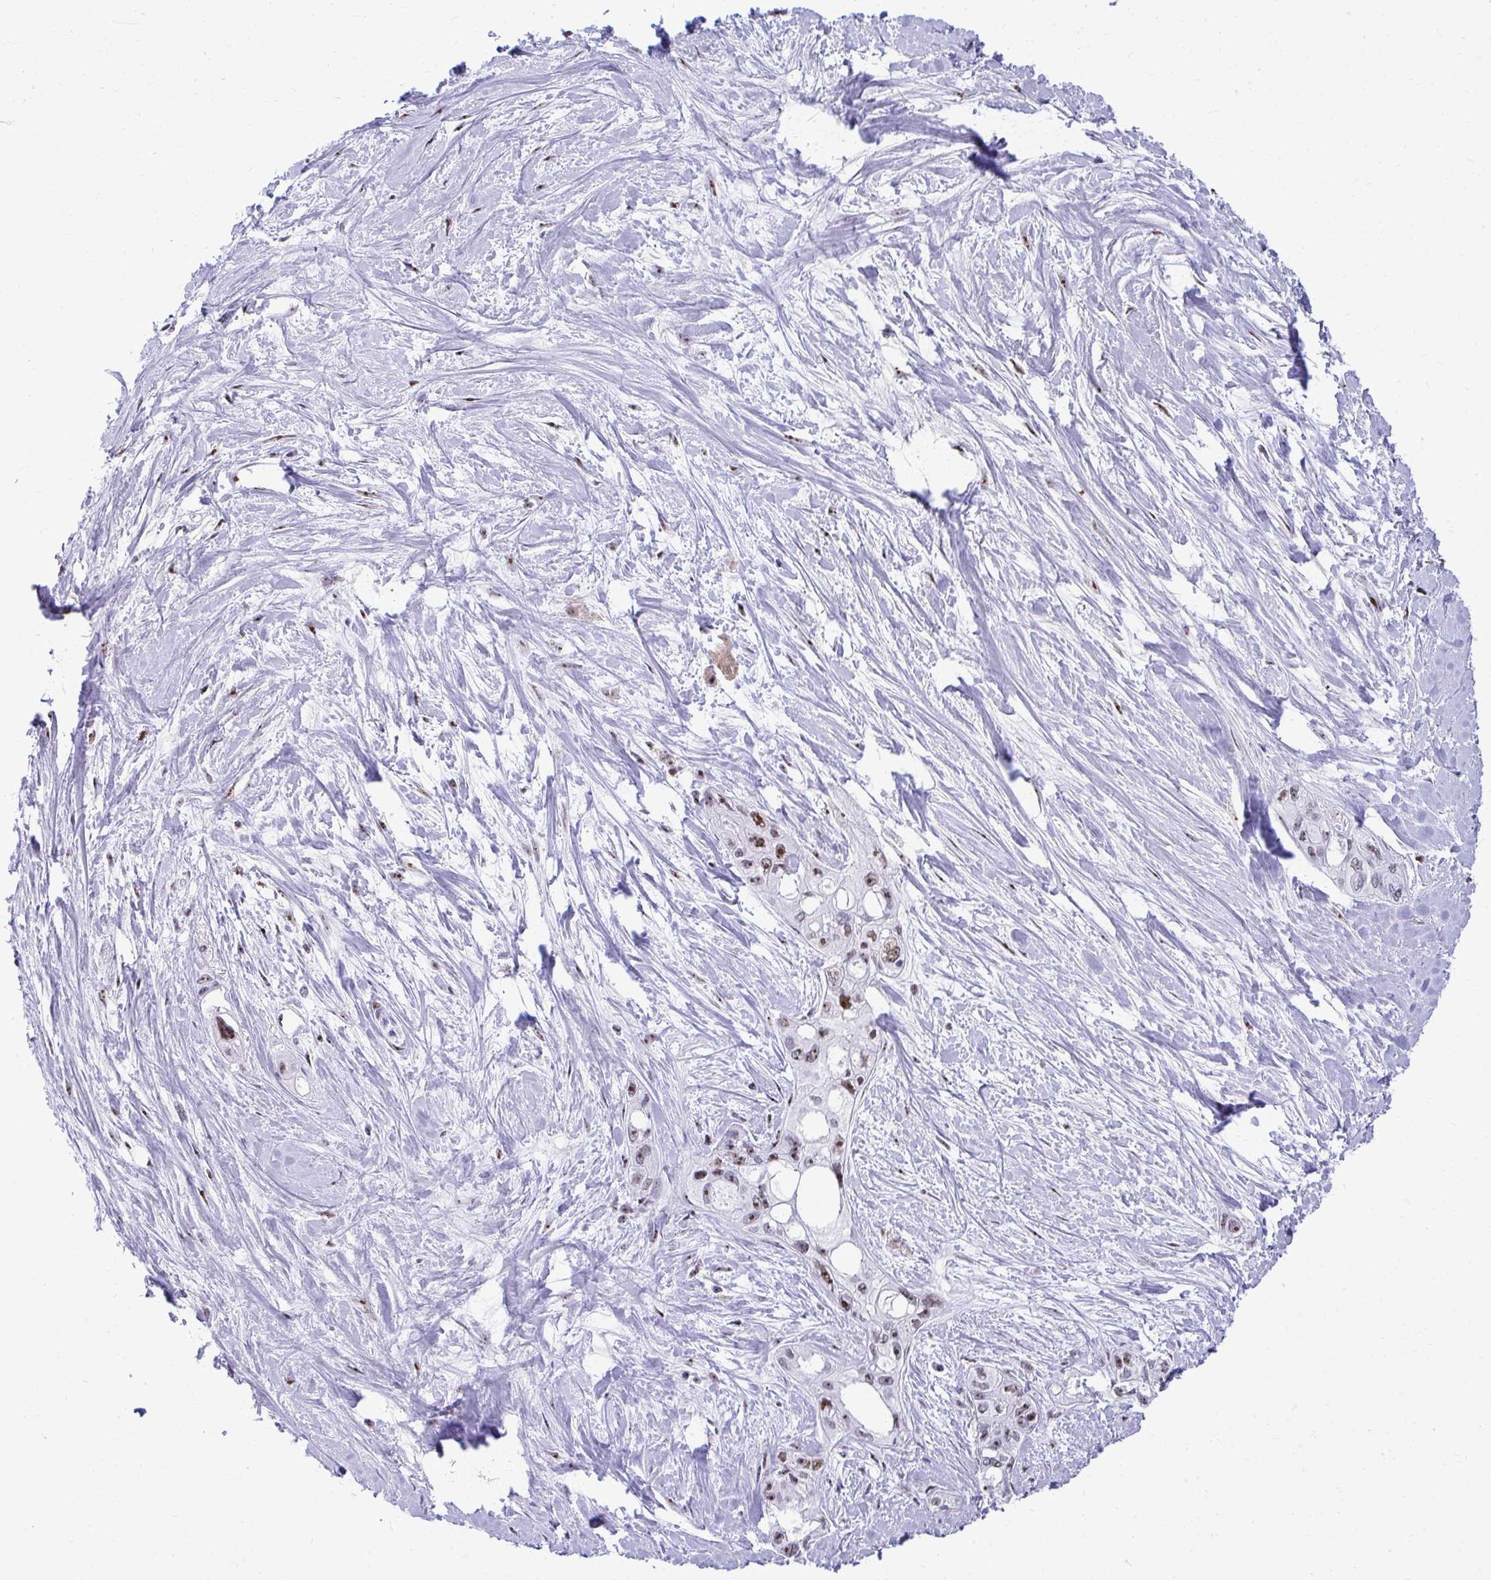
{"staining": {"intensity": "moderate", "quantity": ">75%", "location": "nuclear"}, "tissue": "pancreatic cancer", "cell_type": "Tumor cells", "image_type": "cancer", "snomed": [{"axis": "morphology", "description": "Adenocarcinoma, NOS"}, {"axis": "topography", "description": "Pancreas"}], "caption": "DAB (3,3'-diaminobenzidine) immunohistochemical staining of human pancreatic cancer (adenocarcinoma) displays moderate nuclear protein positivity in about >75% of tumor cells. The staining is performed using DAB (3,3'-diaminobenzidine) brown chromogen to label protein expression. The nuclei are counter-stained blue using hematoxylin.", "gene": "PELP1", "patient": {"sex": "female", "age": 50}}